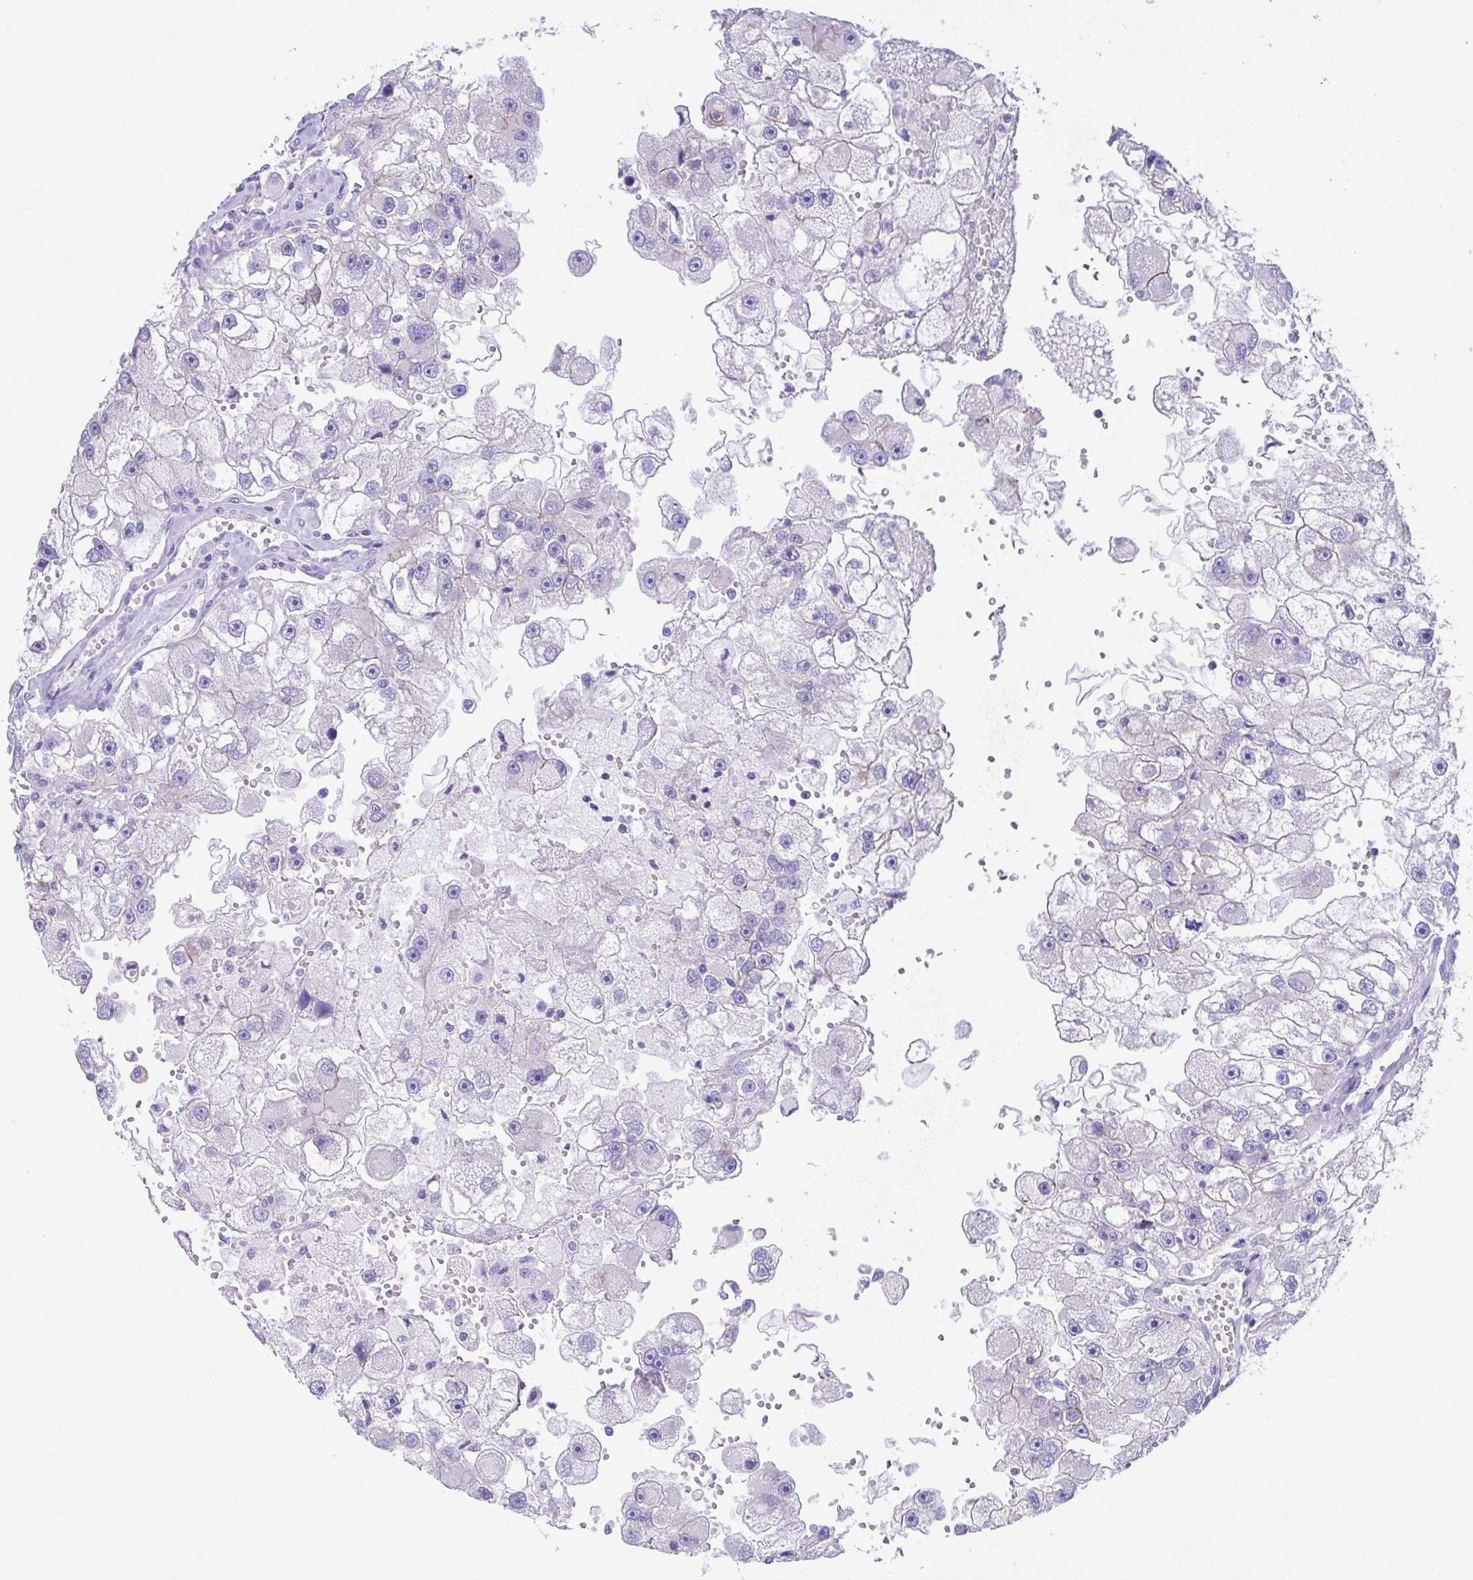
{"staining": {"intensity": "negative", "quantity": "none", "location": "none"}, "tissue": "renal cancer", "cell_type": "Tumor cells", "image_type": "cancer", "snomed": [{"axis": "morphology", "description": "Adenocarcinoma, NOS"}, {"axis": "topography", "description": "Kidney"}], "caption": "The image demonstrates no staining of tumor cells in renal cancer (adenocarcinoma).", "gene": "SLC16A6", "patient": {"sex": "male", "age": 63}}